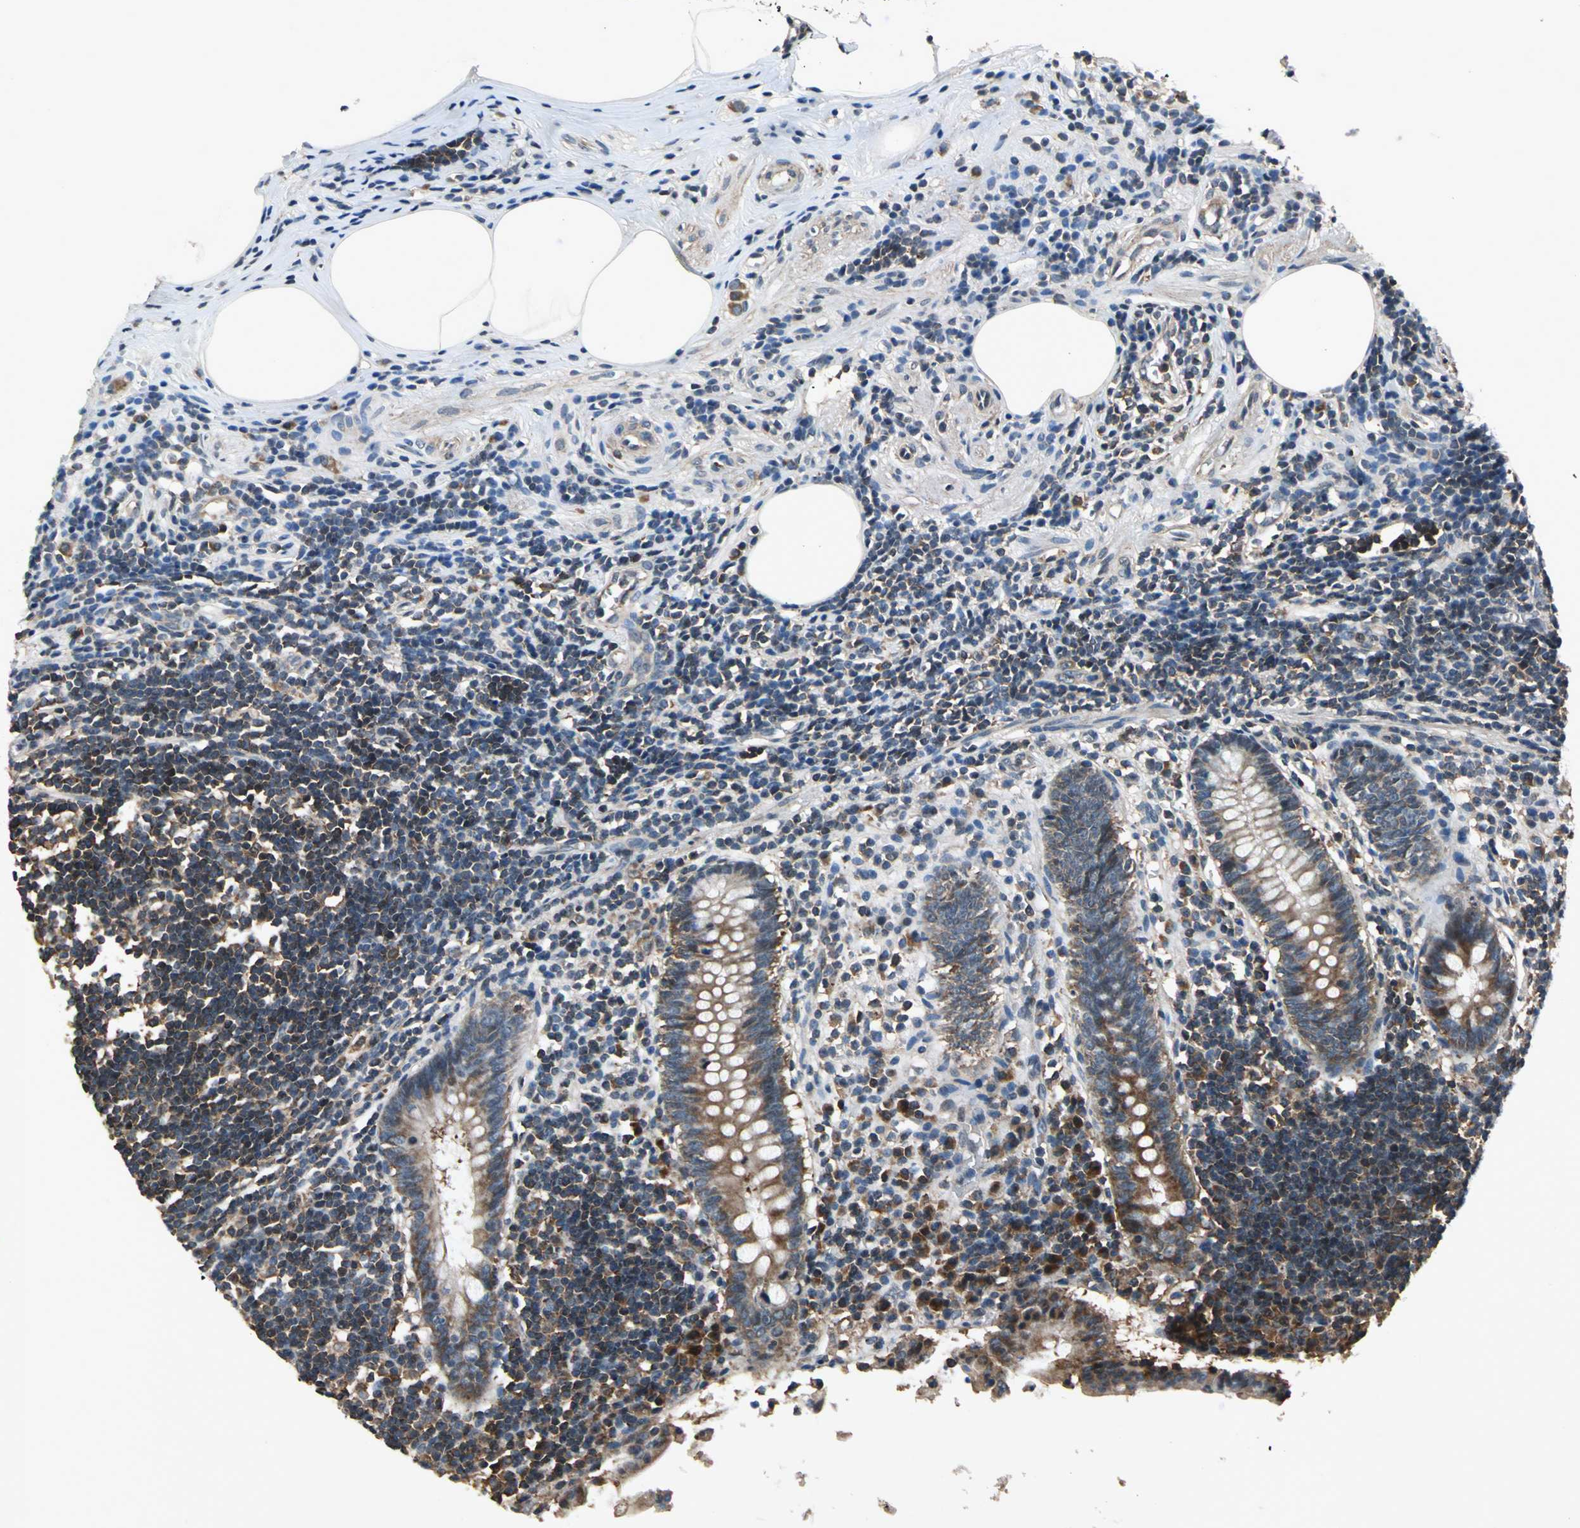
{"staining": {"intensity": "moderate", "quantity": ">75%", "location": "cytoplasmic/membranous"}, "tissue": "appendix", "cell_type": "Glandular cells", "image_type": "normal", "snomed": [{"axis": "morphology", "description": "Normal tissue, NOS"}, {"axis": "topography", "description": "Appendix"}], "caption": "A medium amount of moderate cytoplasmic/membranous expression is present in approximately >75% of glandular cells in benign appendix. (DAB IHC, brown staining for protein, blue staining for nuclei).", "gene": "EIF2B2", "patient": {"sex": "female", "age": 50}}